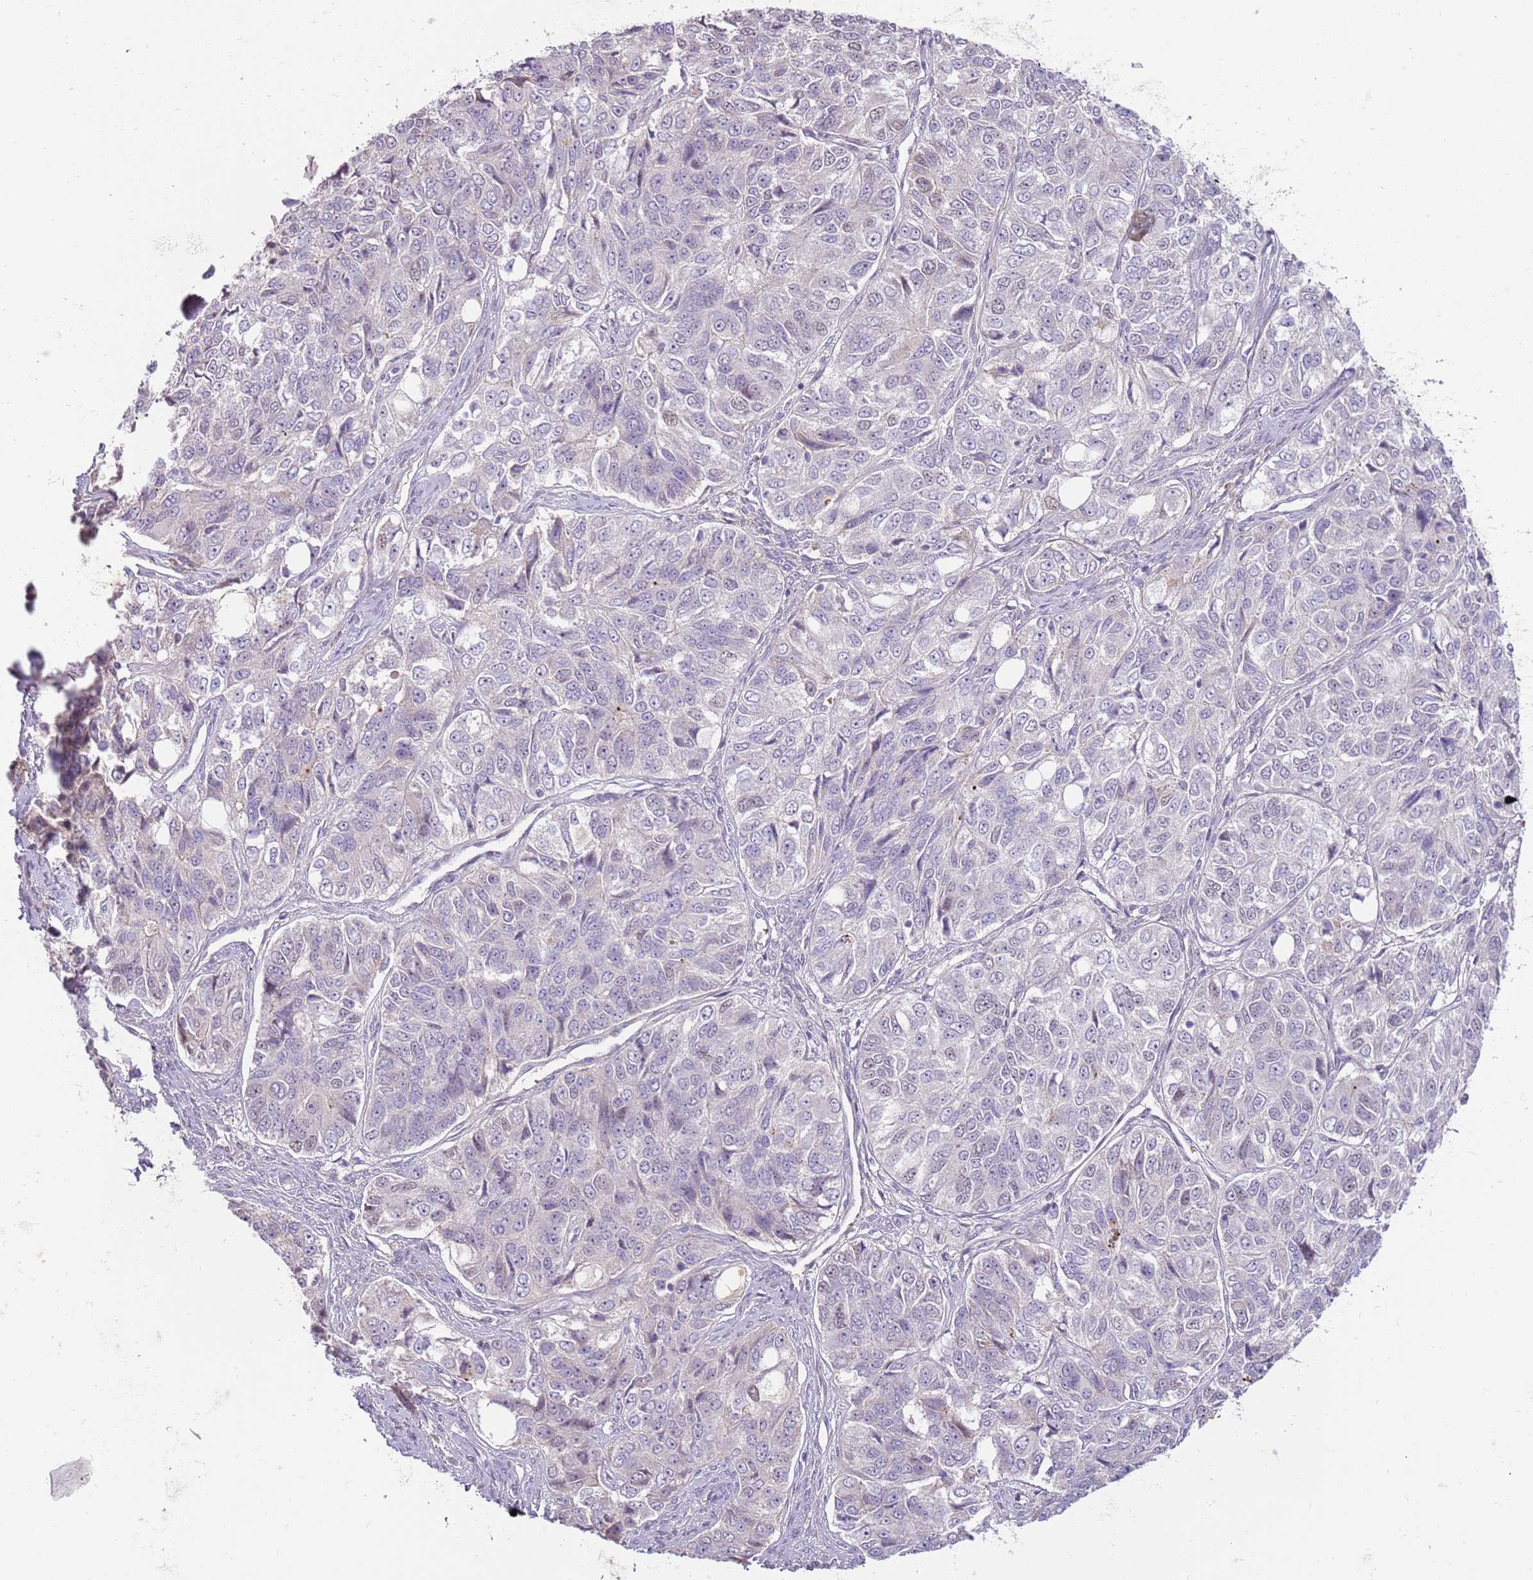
{"staining": {"intensity": "negative", "quantity": "none", "location": "none"}, "tissue": "ovarian cancer", "cell_type": "Tumor cells", "image_type": "cancer", "snomed": [{"axis": "morphology", "description": "Carcinoma, endometroid"}, {"axis": "topography", "description": "Ovary"}], "caption": "This is a photomicrograph of immunohistochemistry (IHC) staining of ovarian cancer (endometroid carcinoma), which shows no positivity in tumor cells. (Stains: DAB (3,3'-diaminobenzidine) IHC with hematoxylin counter stain, Microscopy: brightfield microscopy at high magnification).", "gene": "MCUB", "patient": {"sex": "female", "age": 51}}